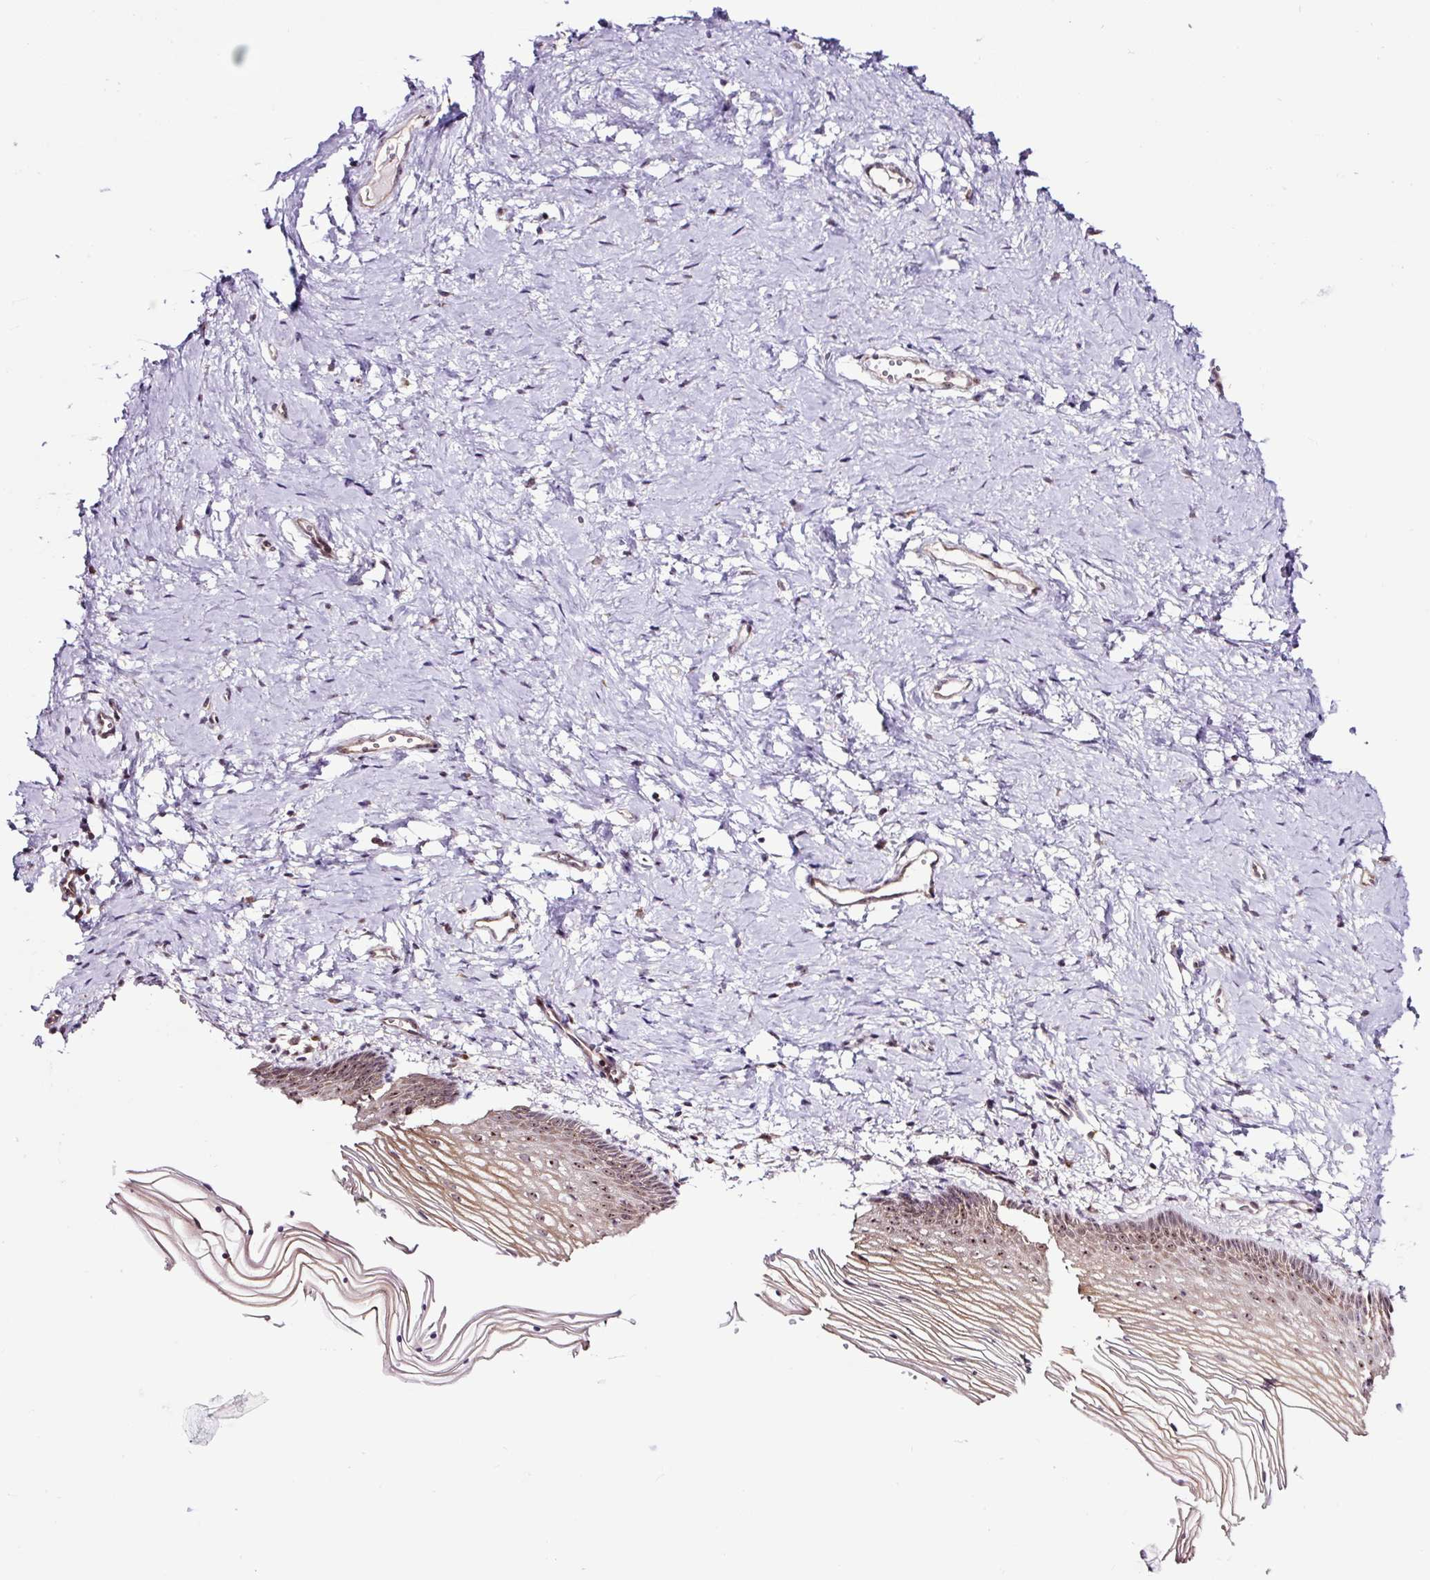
{"staining": {"intensity": "moderate", "quantity": ">75%", "location": "cytoplasmic/membranous,nuclear"}, "tissue": "vagina", "cell_type": "Squamous epithelial cells", "image_type": "normal", "snomed": [{"axis": "morphology", "description": "Normal tissue, NOS"}, {"axis": "topography", "description": "Vagina"}], "caption": "Vagina stained with a protein marker exhibits moderate staining in squamous epithelial cells.", "gene": "NOM1", "patient": {"sex": "female", "age": 56}}